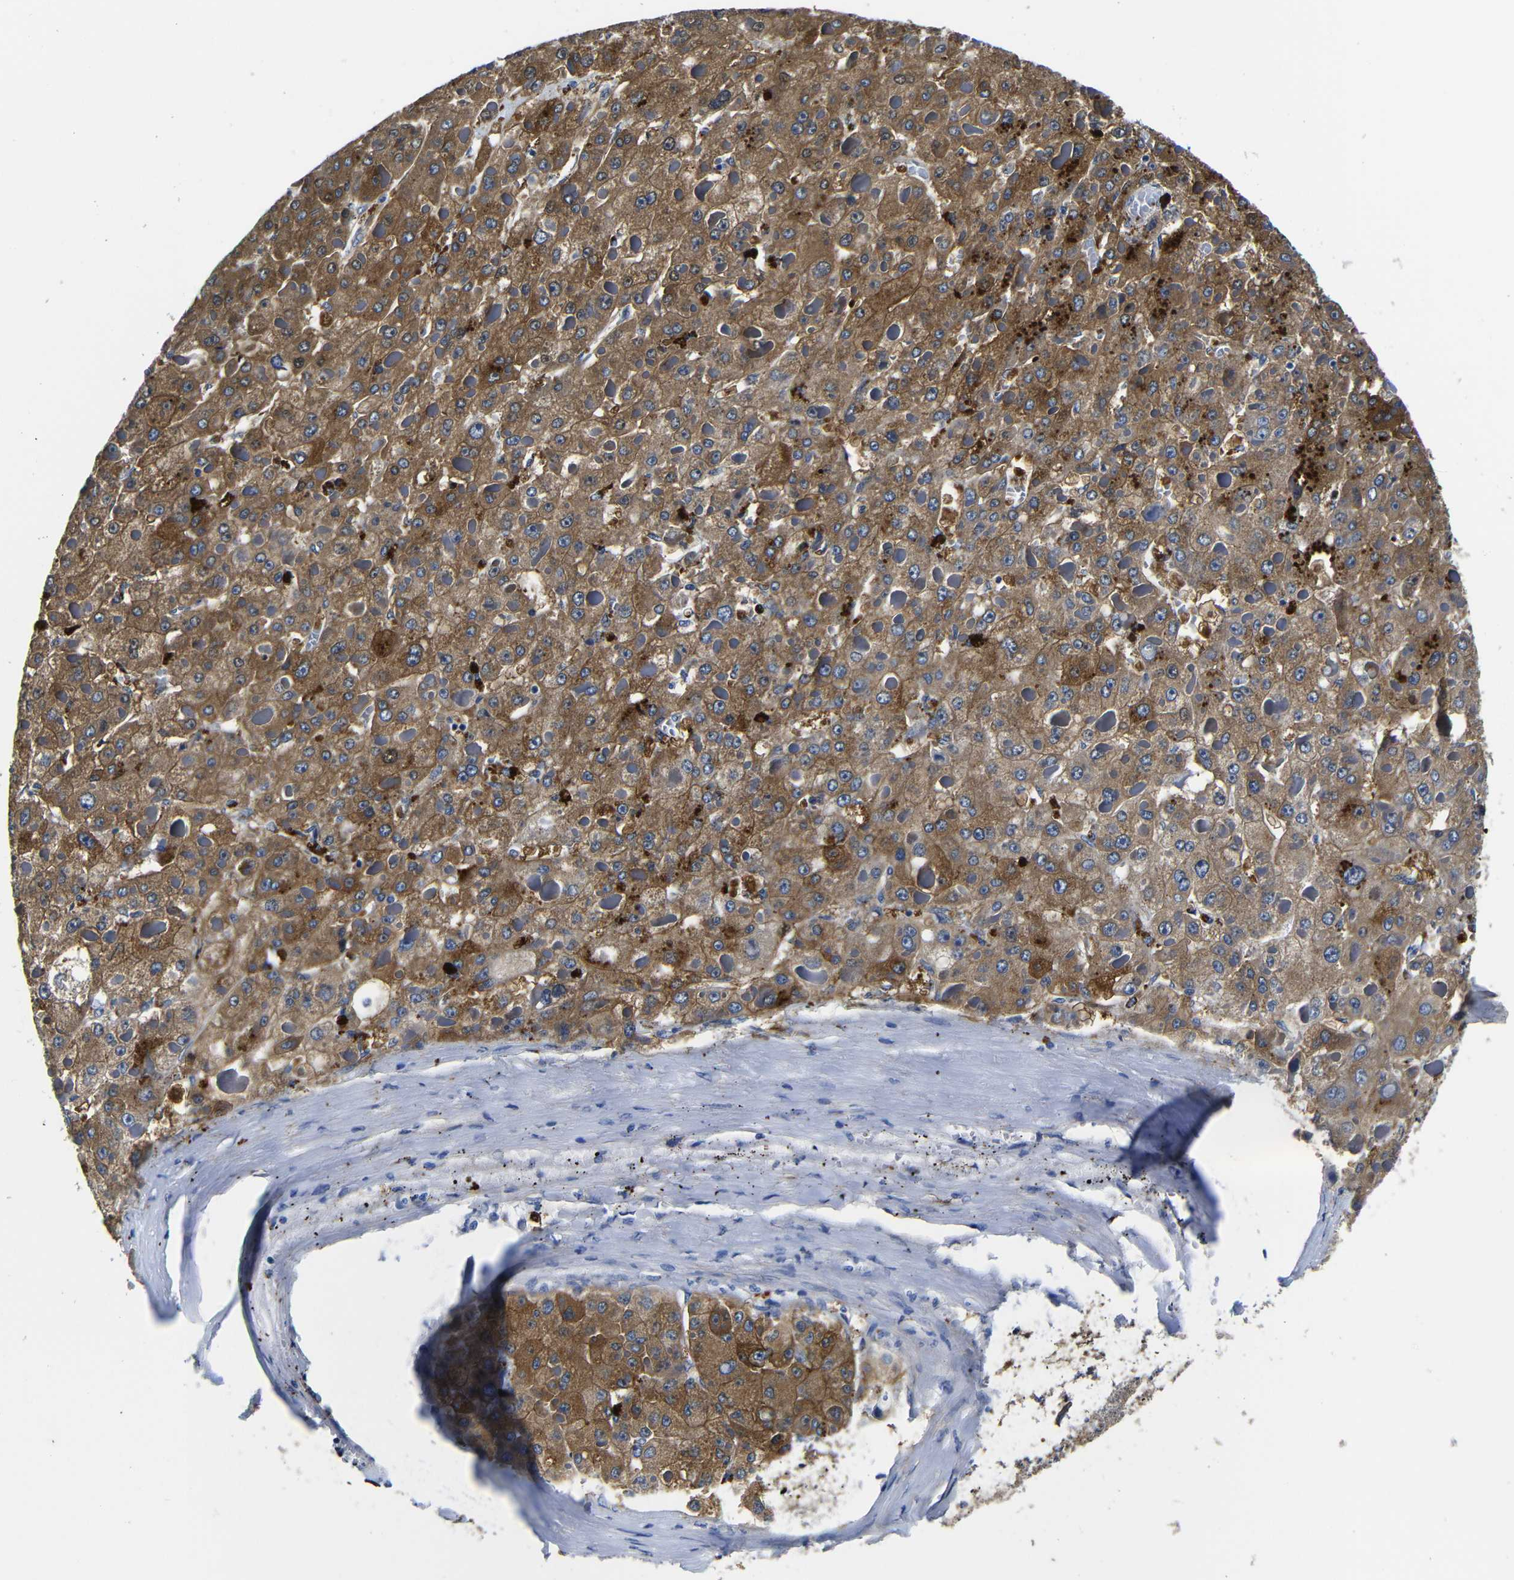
{"staining": {"intensity": "strong", "quantity": ">75%", "location": "cytoplasmic/membranous"}, "tissue": "liver cancer", "cell_type": "Tumor cells", "image_type": "cancer", "snomed": [{"axis": "morphology", "description": "Carcinoma, Hepatocellular, NOS"}, {"axis": "topography", "description": "Liver"}], "caption": "Brown immunohistochemical staining in human hepatocellular carcinoma (liver) exhibits strong cytoplasmic/membranous expression in approximately >75% of tumor cells. (Brightfield microscopy of DAB IHC at high magnification).", "gene": "GIMAP2", "patient": {"sex": "female", "age": 73}}